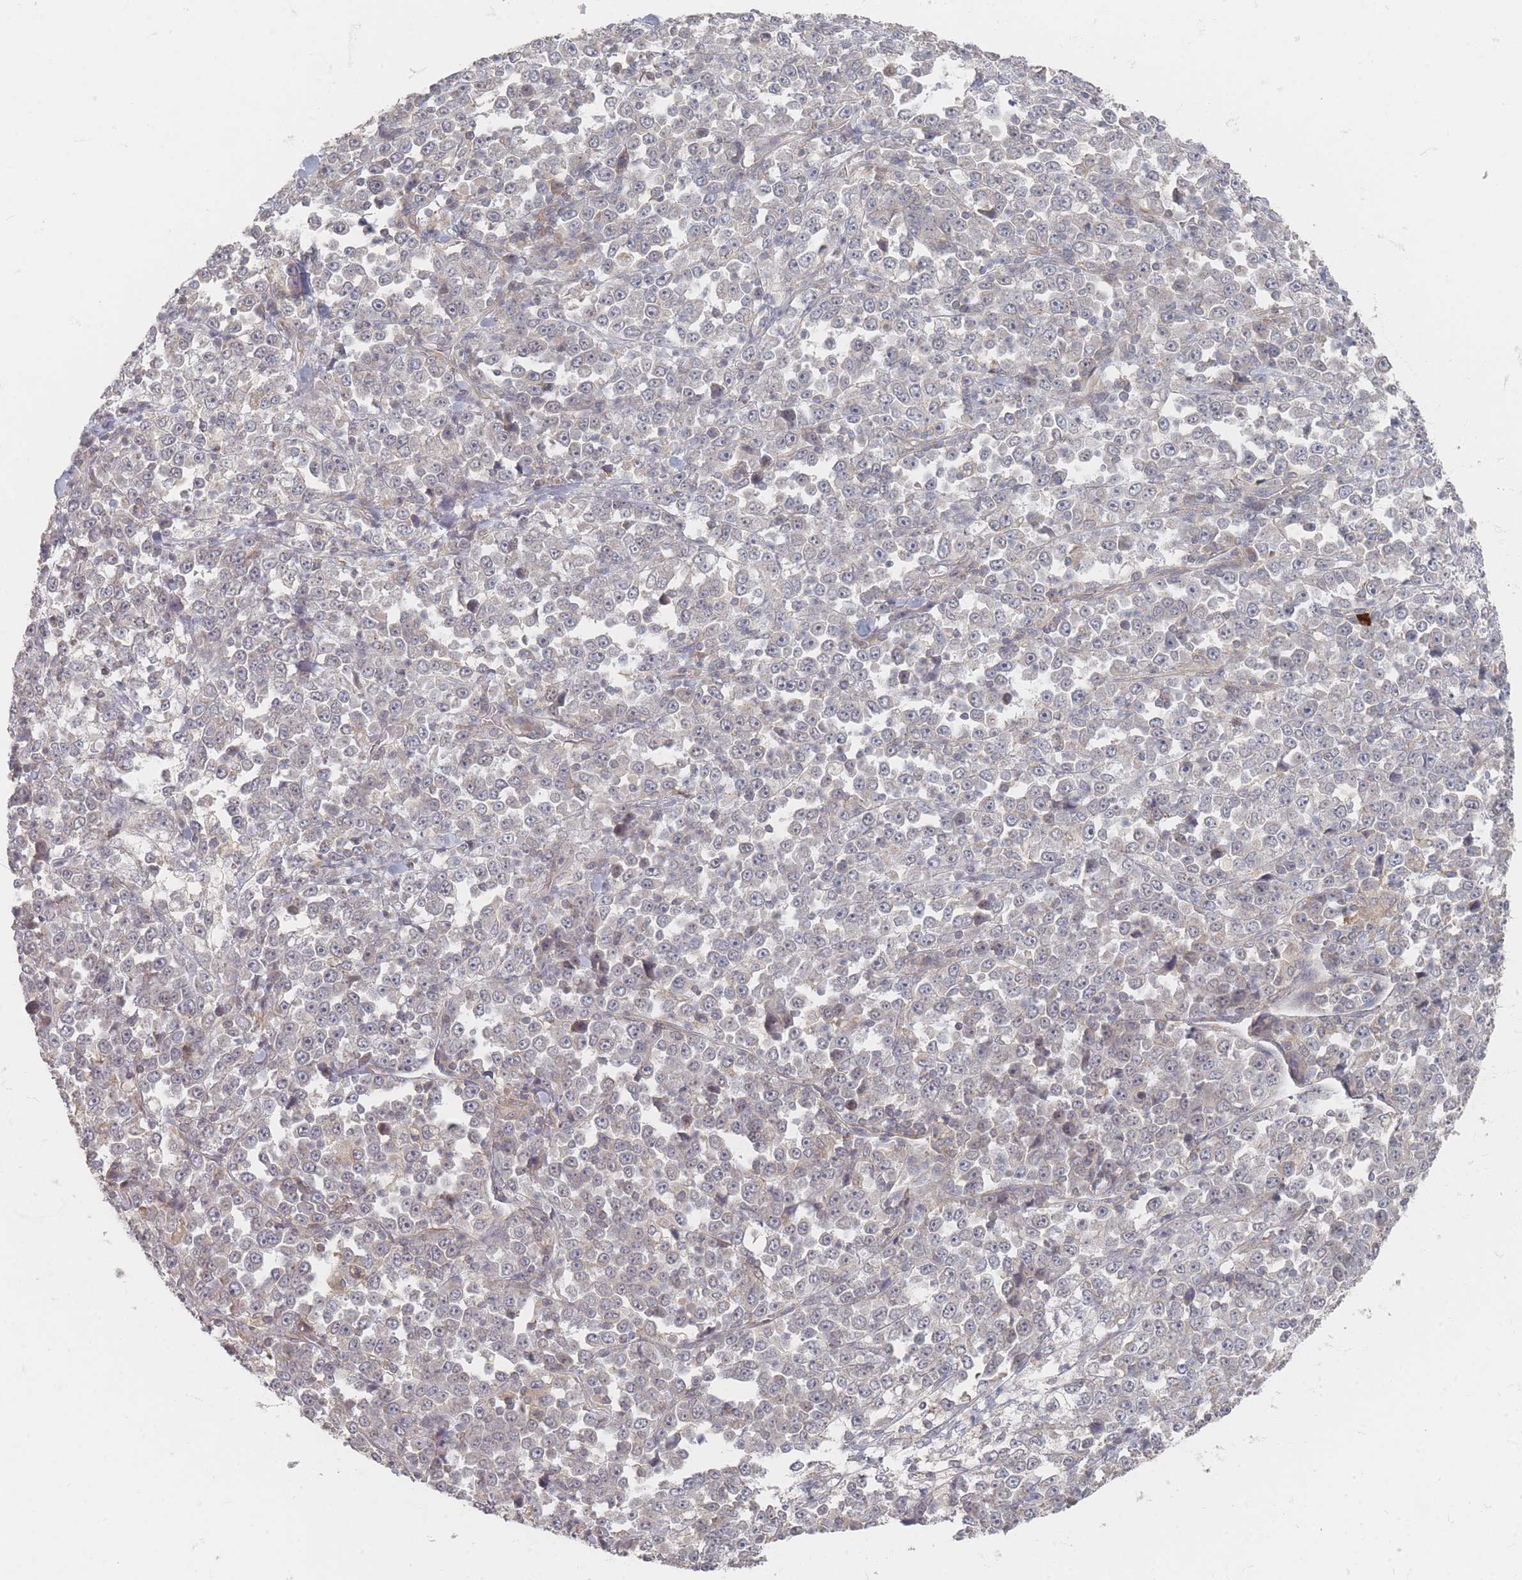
{"staining": {"intensity": "negative", "quantity": "none", "location": "none"}, "tissue": "stomach cancer", "cell_type": "Tumor cells", "image_type": "cancer", "snomed": [{"axis": "morphology", "description": "Normal tissue, NOS"}, {"axis": "morphology", "description": "Adenocarcinoma, NOS"}, {"axis": "topography", "description": "Stomach, upper"}, {"axis": "topography", "description": "Stomach"}], "caption": "IHC of human stomach adenocarcinoma shows no staining in tumor cells. (DAB (3,3'-diaminobenzidine) IHC visualized using brightfield microscopy, high magnification).", "gene": "GLE1", "patient": {"sex": "male", "age": 59}}